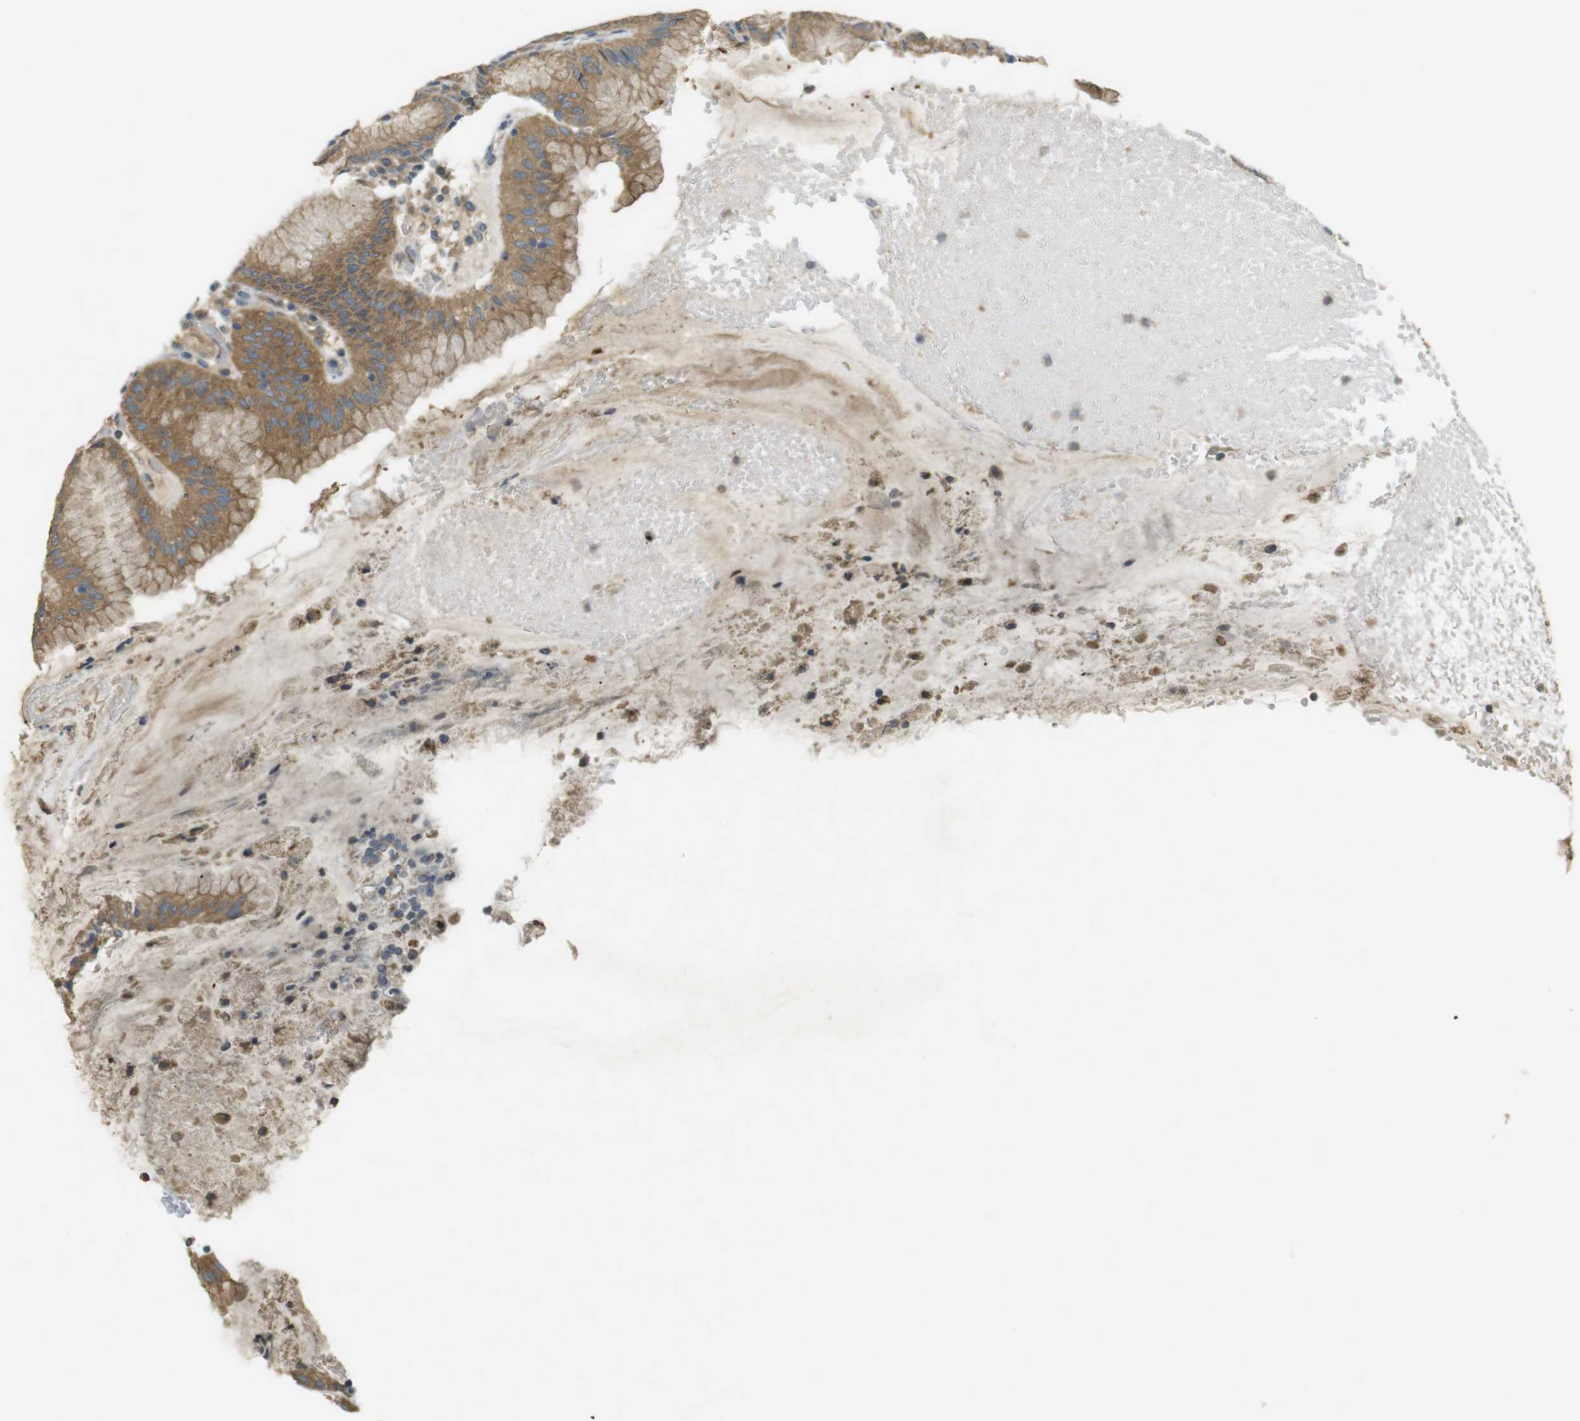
{"staining": {"intensity": "moderate", "quantity": ">75%", "location": "cytoplasmic/membranous"}, "tissue": "stomach", "cell_type": "Glandular cells", "image_type": "normal", "snomed": [{"axis": "morphology", "description": "Normal tissue, NOS"}, {"axis": "topography", "description": "Stomach"}, {"axis": "topography", "description": "Stomach, lower"}], "caption": "Moderate cytoplasmic/membranous positivity is identified in about >75% of glandular cells in benign stomach.", "gene": "KIF5B", "patient": {"sex": "female", "age": 75}}